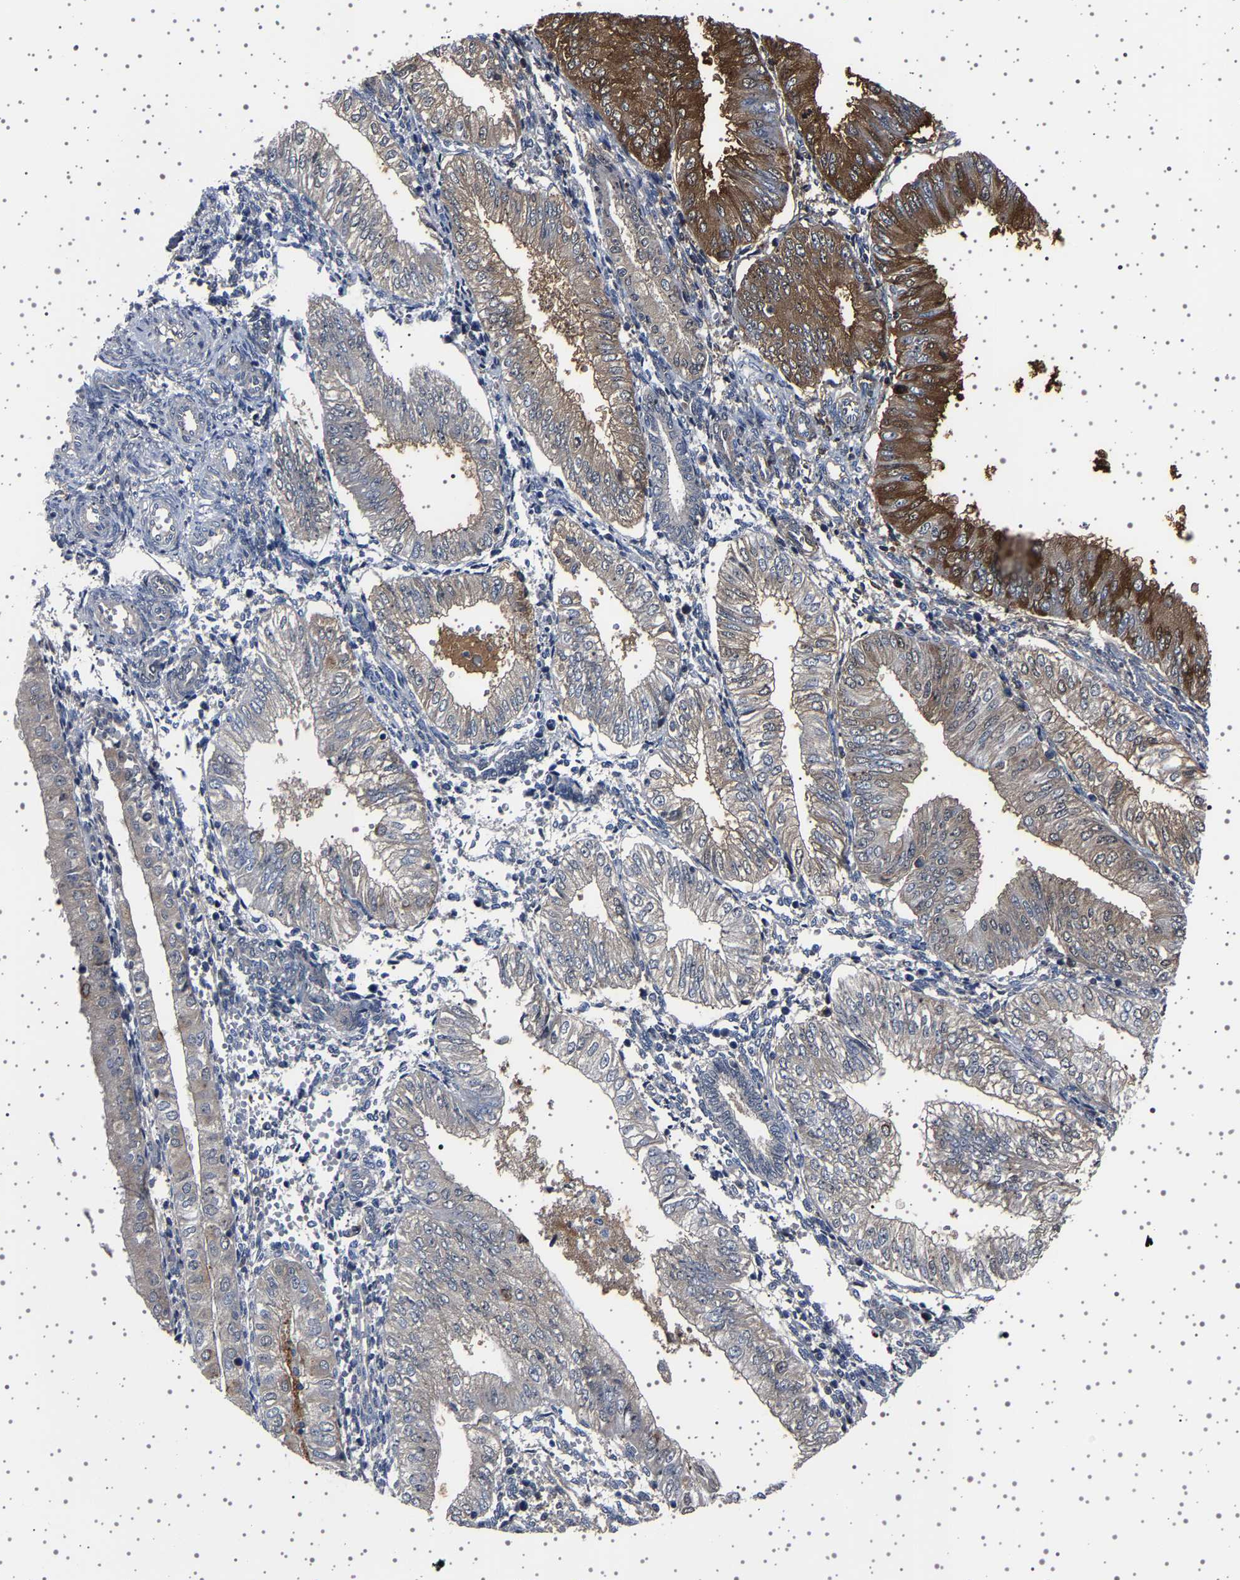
{"staining": {"intensity": "strong", "quantity": "<25%", "location": "cytoplasmic/membranous"}, "tissue": "endometrial cancer", "cell_type": "Tumor cells", "image_type": "cancer", "snomed": [{"axis": "morphology", "description": "Adenocarcinoma, NOS"}, {"axis": "topography", "description": "Endometrium"}], "caption": "Endometrial adenocarcinoma stained with a protein marker displays strong staining in tumor cells.", "gene": "TFF3", "patient": {"sex": "female", "age": 53}}